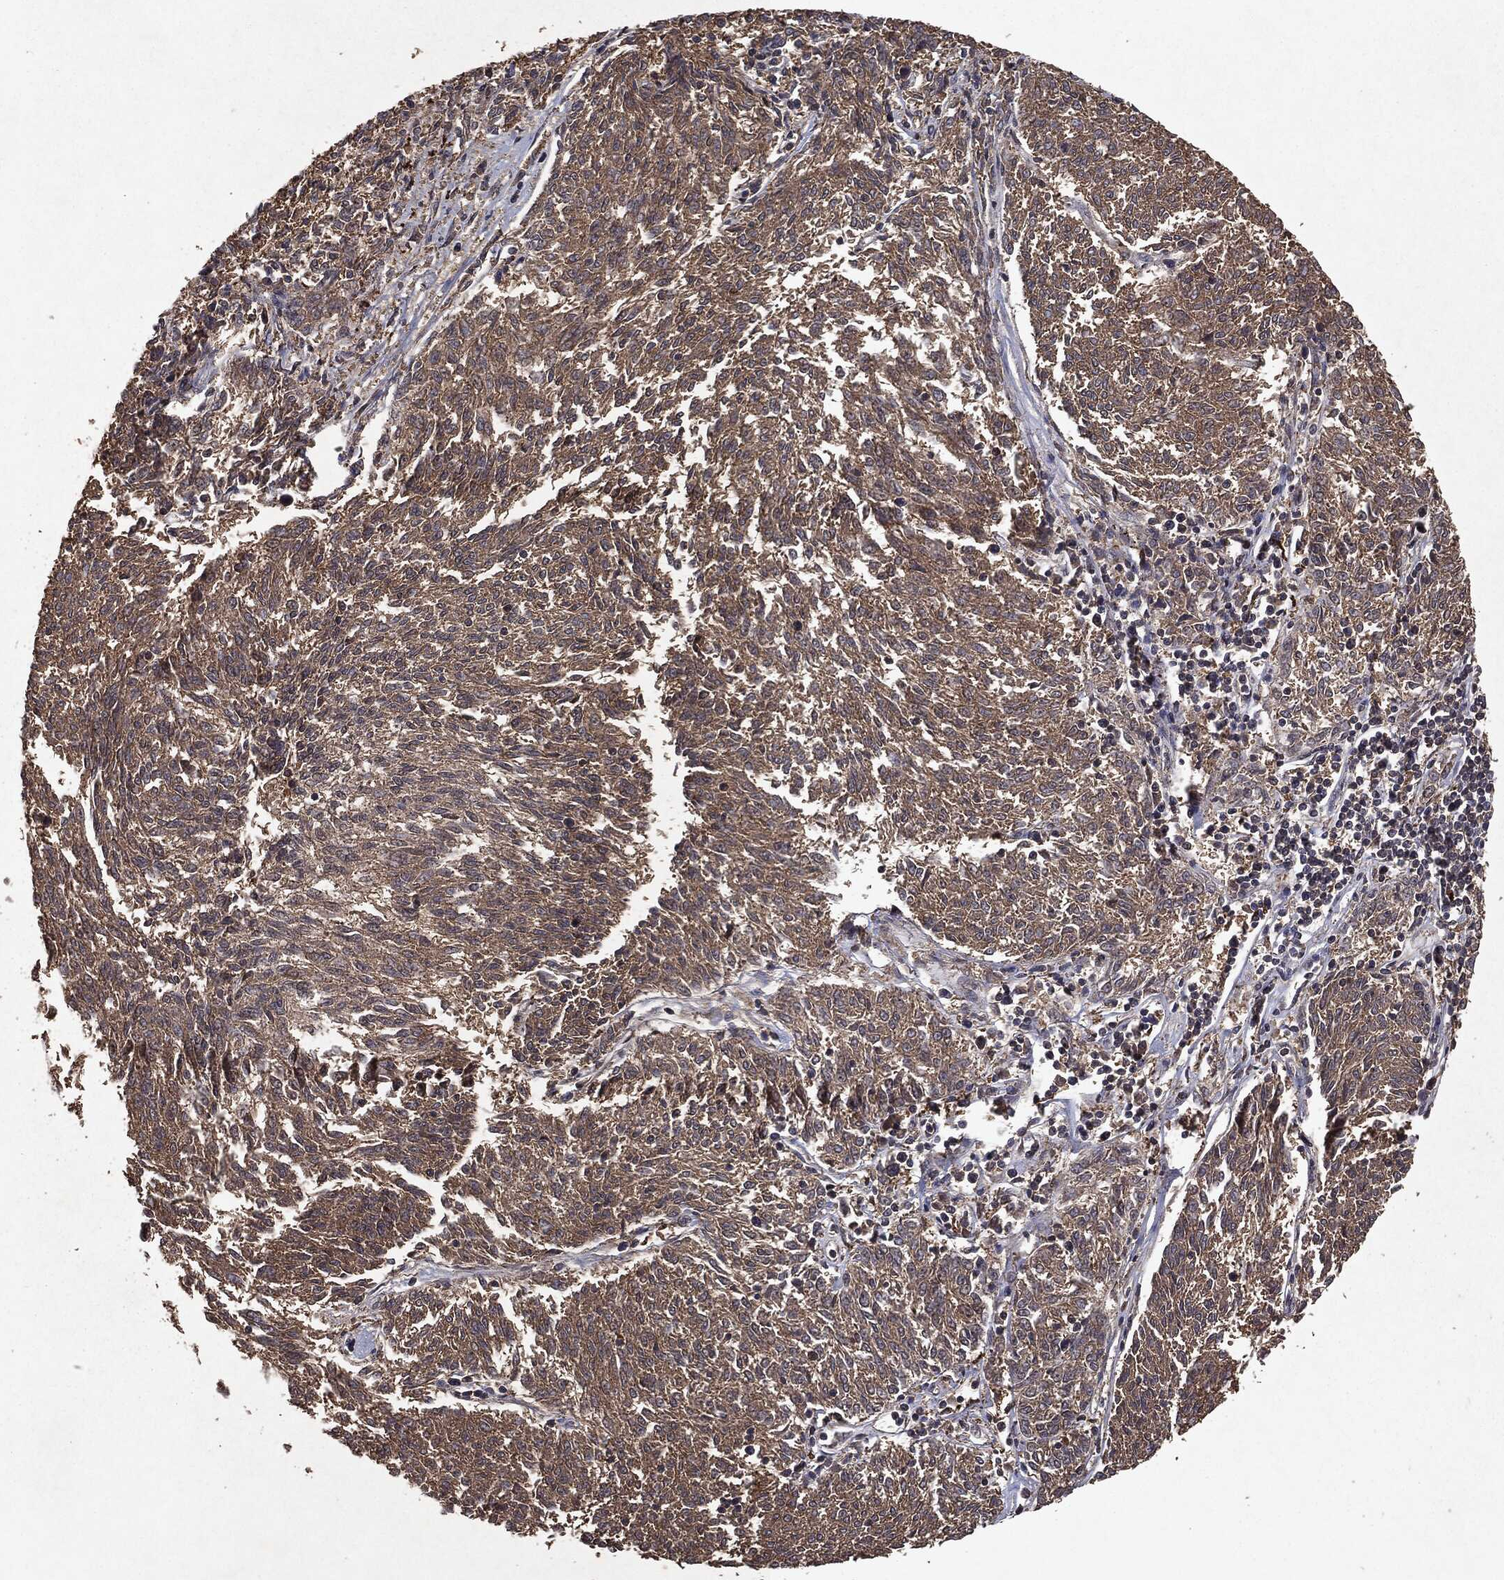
{"staining": {"intensity": "weak", "quantity": ">75%", "location": "cytoplasmic/membranous"}, "tissue": "melanoma", "cell_type": "Tumor cells", "image_type": "cancer", "snomed": [{"axis": "morphology", "description": "Malignant melanoma, NOS"}, {"axis": "topography", "description": "Skin"}], "caption": "DAB immunohistochemical staining of melanoma demonstrates weak cytoplasmic/membranous protein expression in about >75% of tumor cells. (DAB IHC with brightfield microscopy, high magnification).", "gene": "MTOR", "patient": {"sex": "female", "age": 72}}